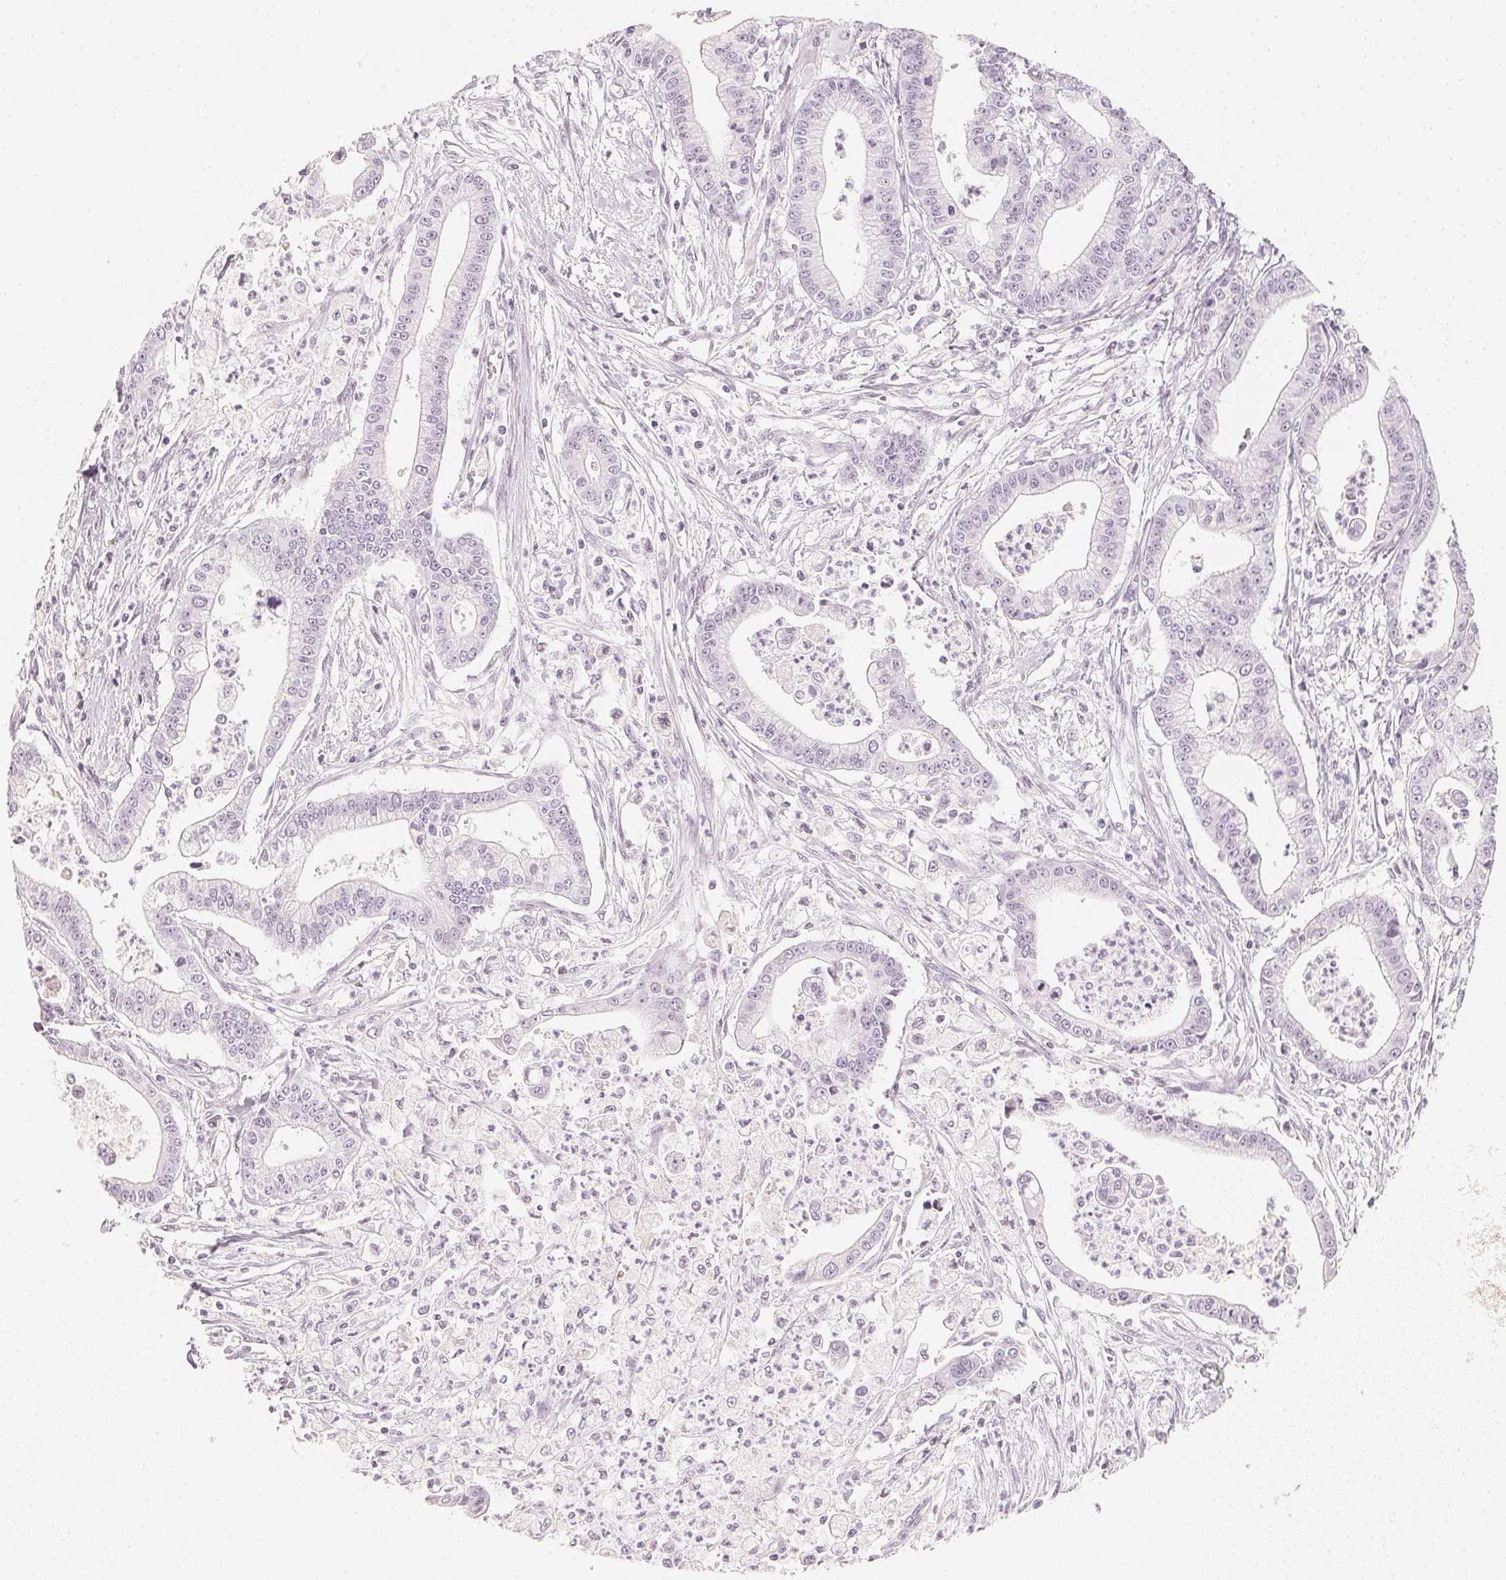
{"staining": {"intensity": "negative", "quantity": "none", "location": "none"}, "tissue": "pancreatic cancer", "cell_type": "Tumor cells", "image_type": "cancer", "snomed": [{"axis": "morphology", "description": "Adenocarcinoma, NOS"}, {"axis": "topography", "description": "Pancreas"}], "caption": "Immunohistochemical staining of pancreatic adenocarcinoma demonstrates no significant expression in tumor cells. Brightfield microscopy of IHC stained with DAB (3,3'-diaminobenzidine) (brown) and hematoxylin (blue), captured at high magnification.", "gene": "SLC22A8", "patient": {"sex": "female", "age": 65}}